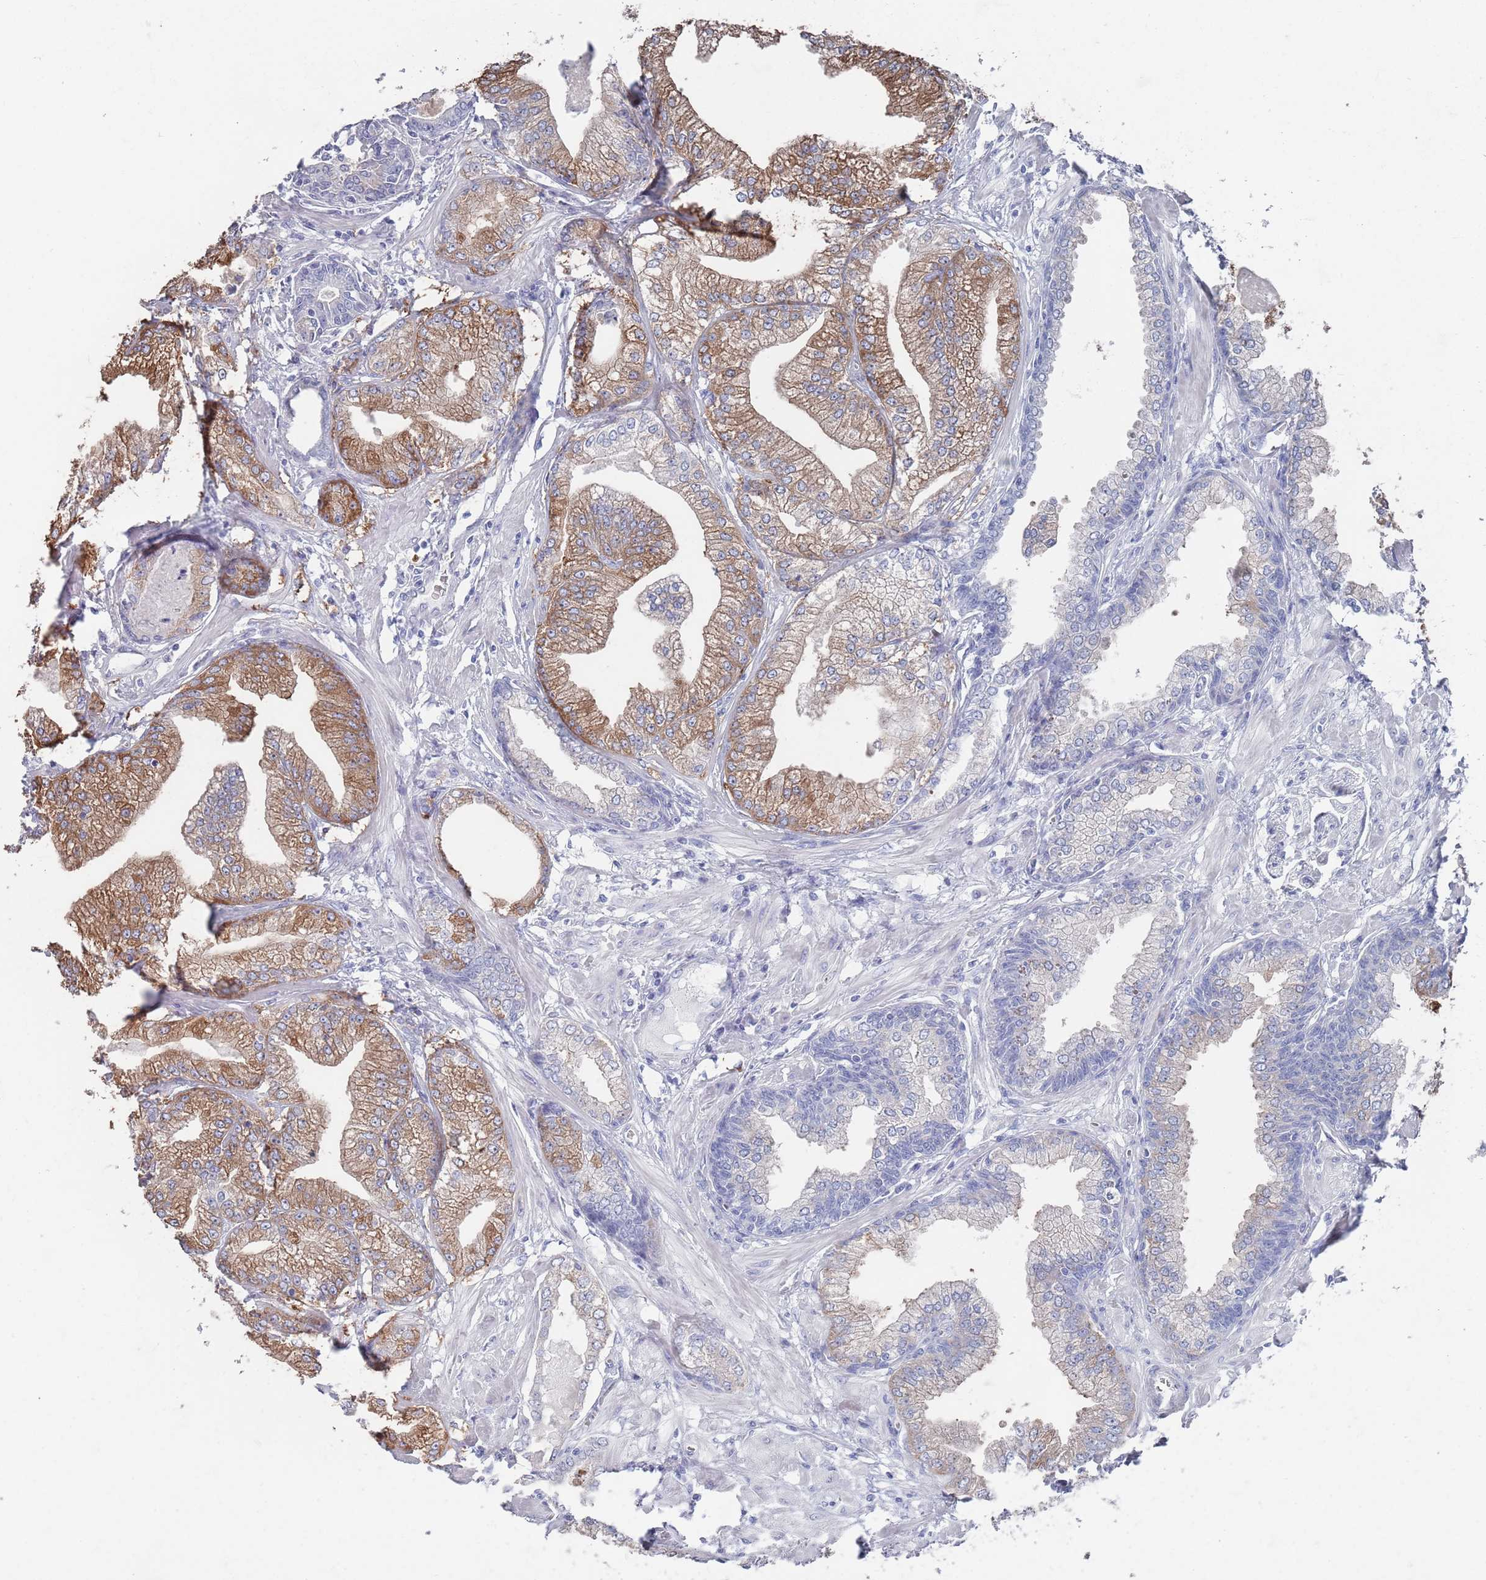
{"staining": {"intensity": "moderate", "quantity": "25%-75%", "location": "cytoplasmic/membranous"}, "tissue": "prostate cancer", "cell_type": "Tumor cells", "image_type": "cancer", "snomed": [{"axis": "morphology", "description": "Adenocarcinoma, Low grade"}, {"axis": "topography", "description": "Prostate"}], "caption": "Human prostate cancer stained with a protein marker displays moderate staining in tumor cells.", "gene": "TMCO3", "patient": {"sex": "male", "age": 55}}